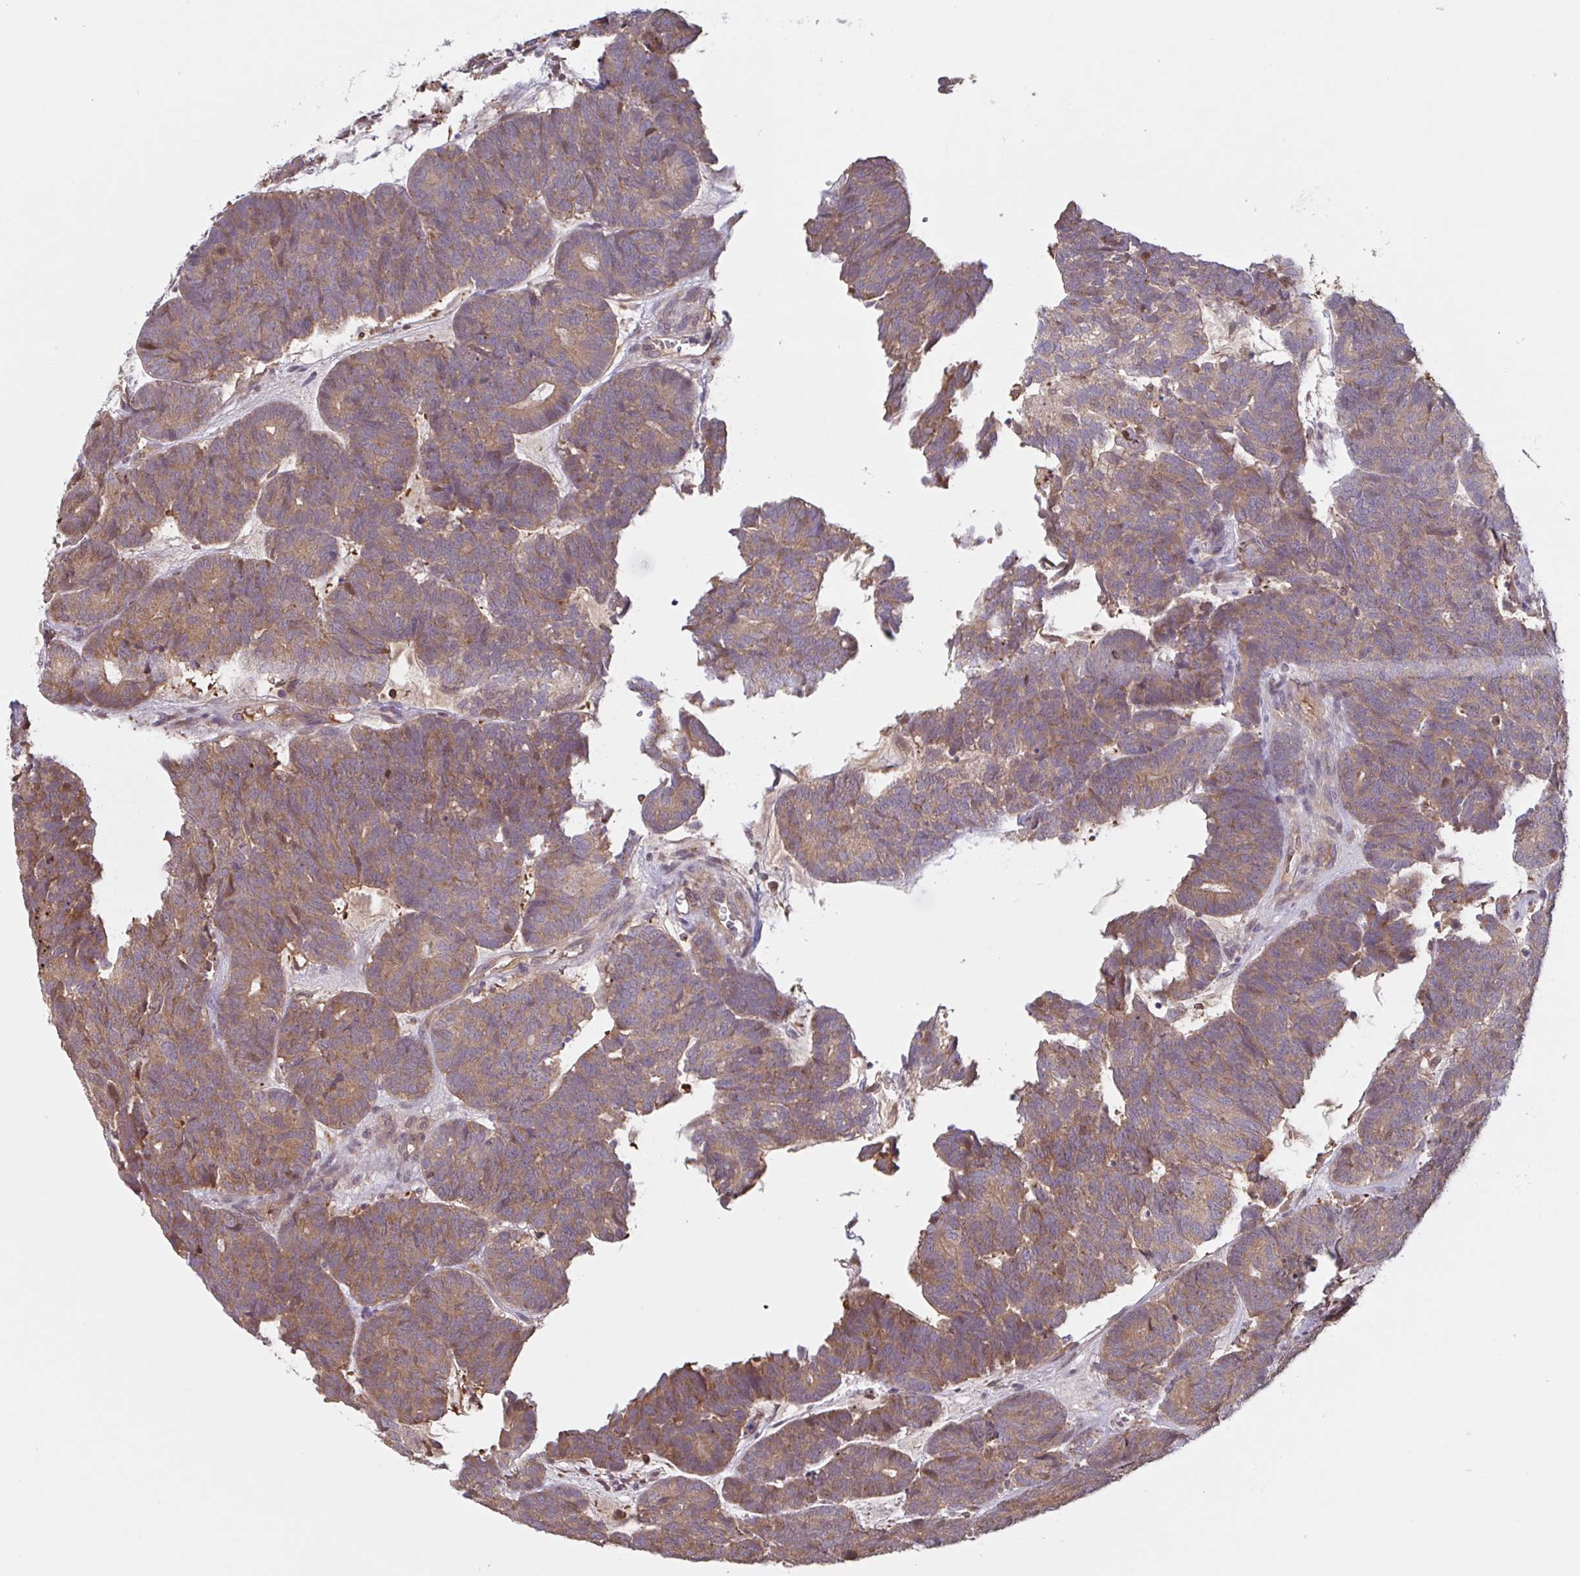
{"staining": {"intensity": "moderate", "quantity": ">75%", "location": "cytoplasmic/membranous"}, "tissue": "head and neck cancer", "cell_type": "Tumor cells", "image_type": "cancer", "snomed": [{"axis": "morphology", "description": "Adenocarcinoma, NOS"}, {"axis": "topography", "description": "Head-Neck"}], "caption": "Approximately >75% of tumor cells in adenocarcinoma (head and neck) exhibit moderate cytoplasmic/membranous protein expression as visualized by brown immunohistochemical staining.", "gene": "OTOP2", "patient": {"sex": "female", "age": 81}}